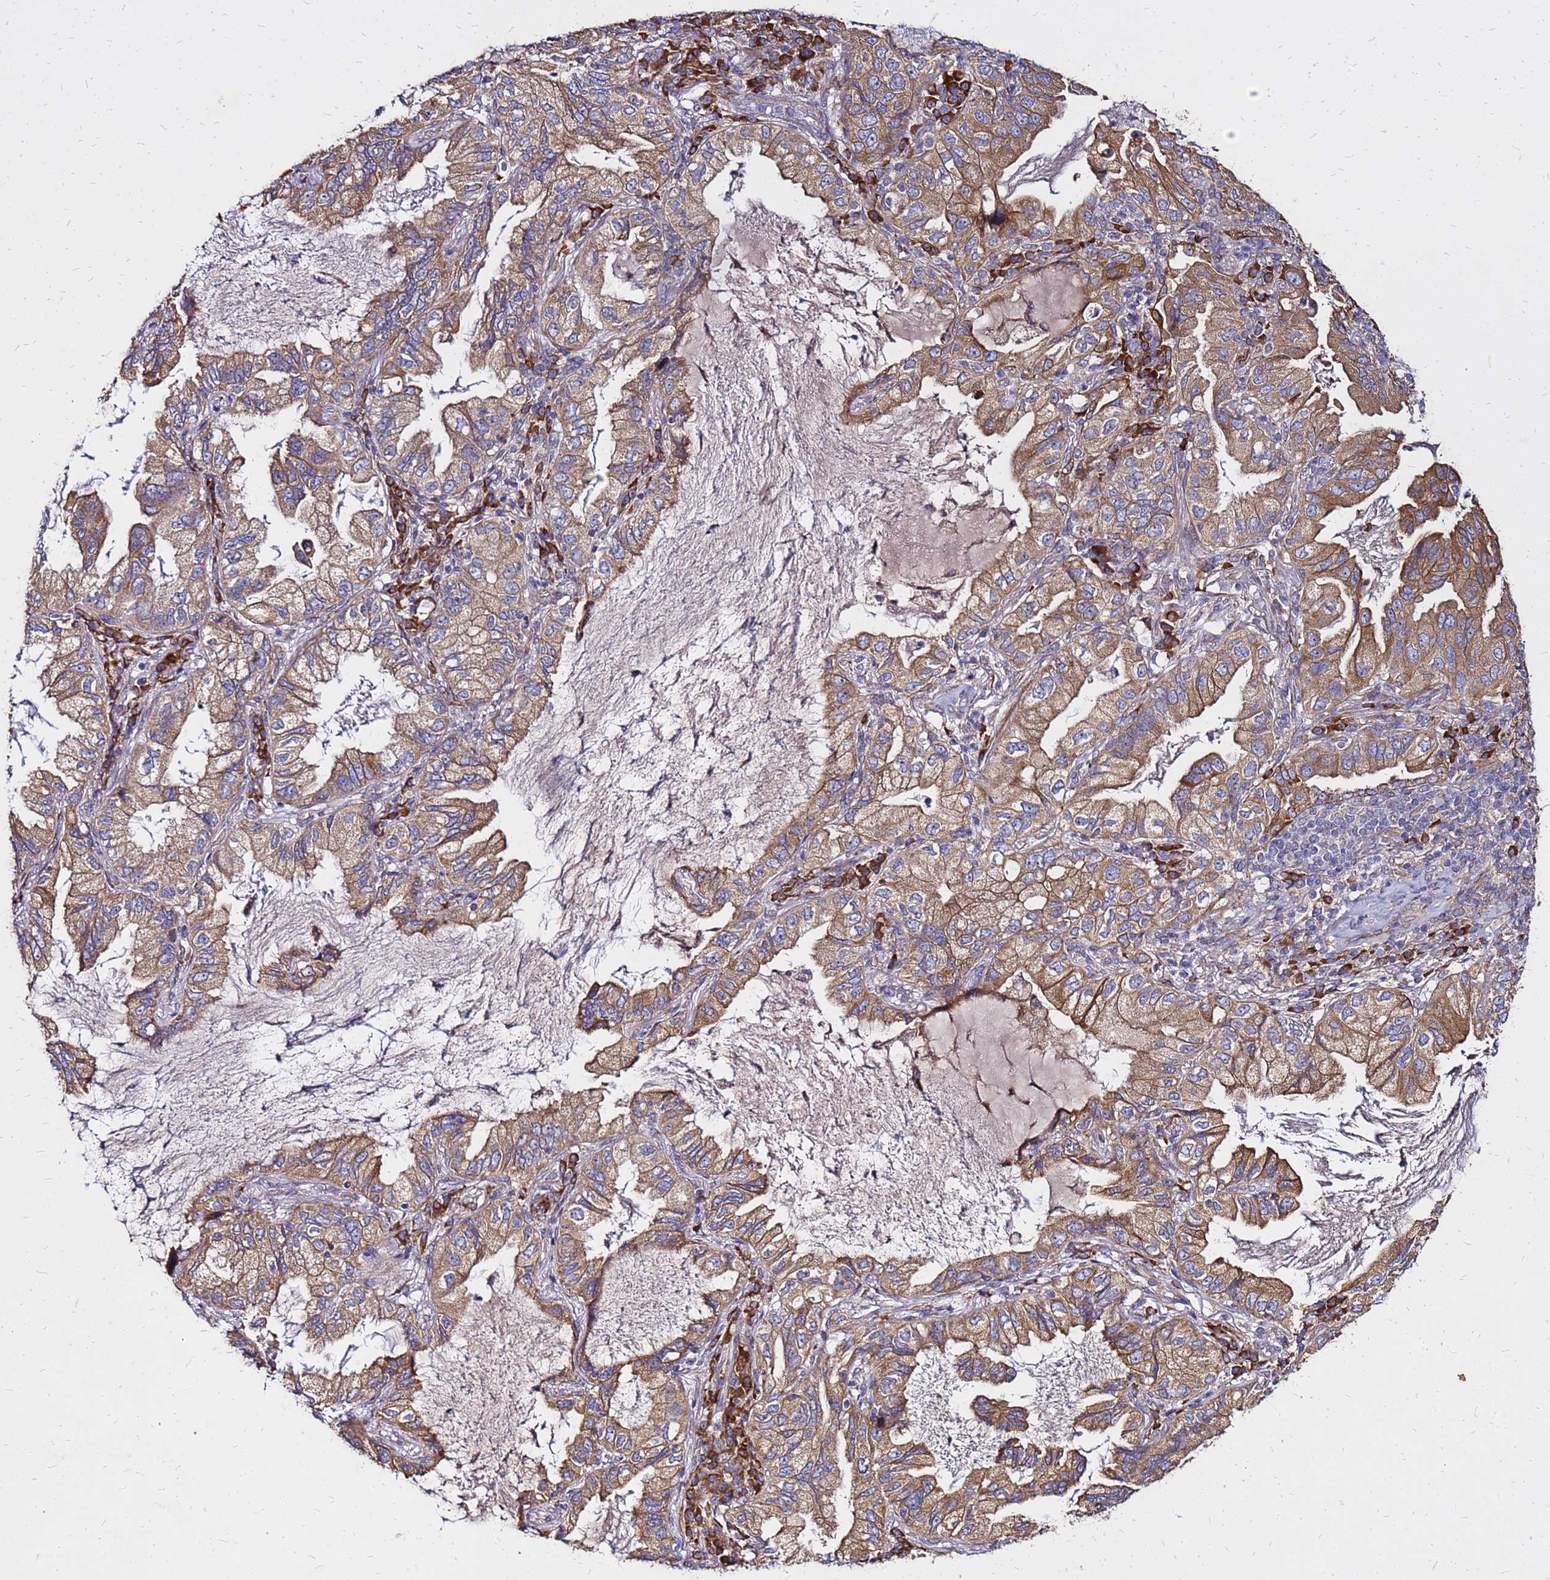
{"staining": {"intensity": "moderate", "quantity": ">75%", "location": "cytoplasmic/membranous"}, "tissue": "lung cancer", "cell_type": "Tumor cells", "image_type": "cancer", "snomed": [{"axis": "morphology", "description": "Adenocarcinoma, NOS"}, {"axis": "topography", "description": "Lung"}], "caption": "This micrograph demonstrates immunohistochemistry staining of human lung cancer, with medium moderate cytoplasmic/membranous expression in about >75% of tumor cells.", "gene": "VMO1", "patient": {"sex": "female", "age": 69}}